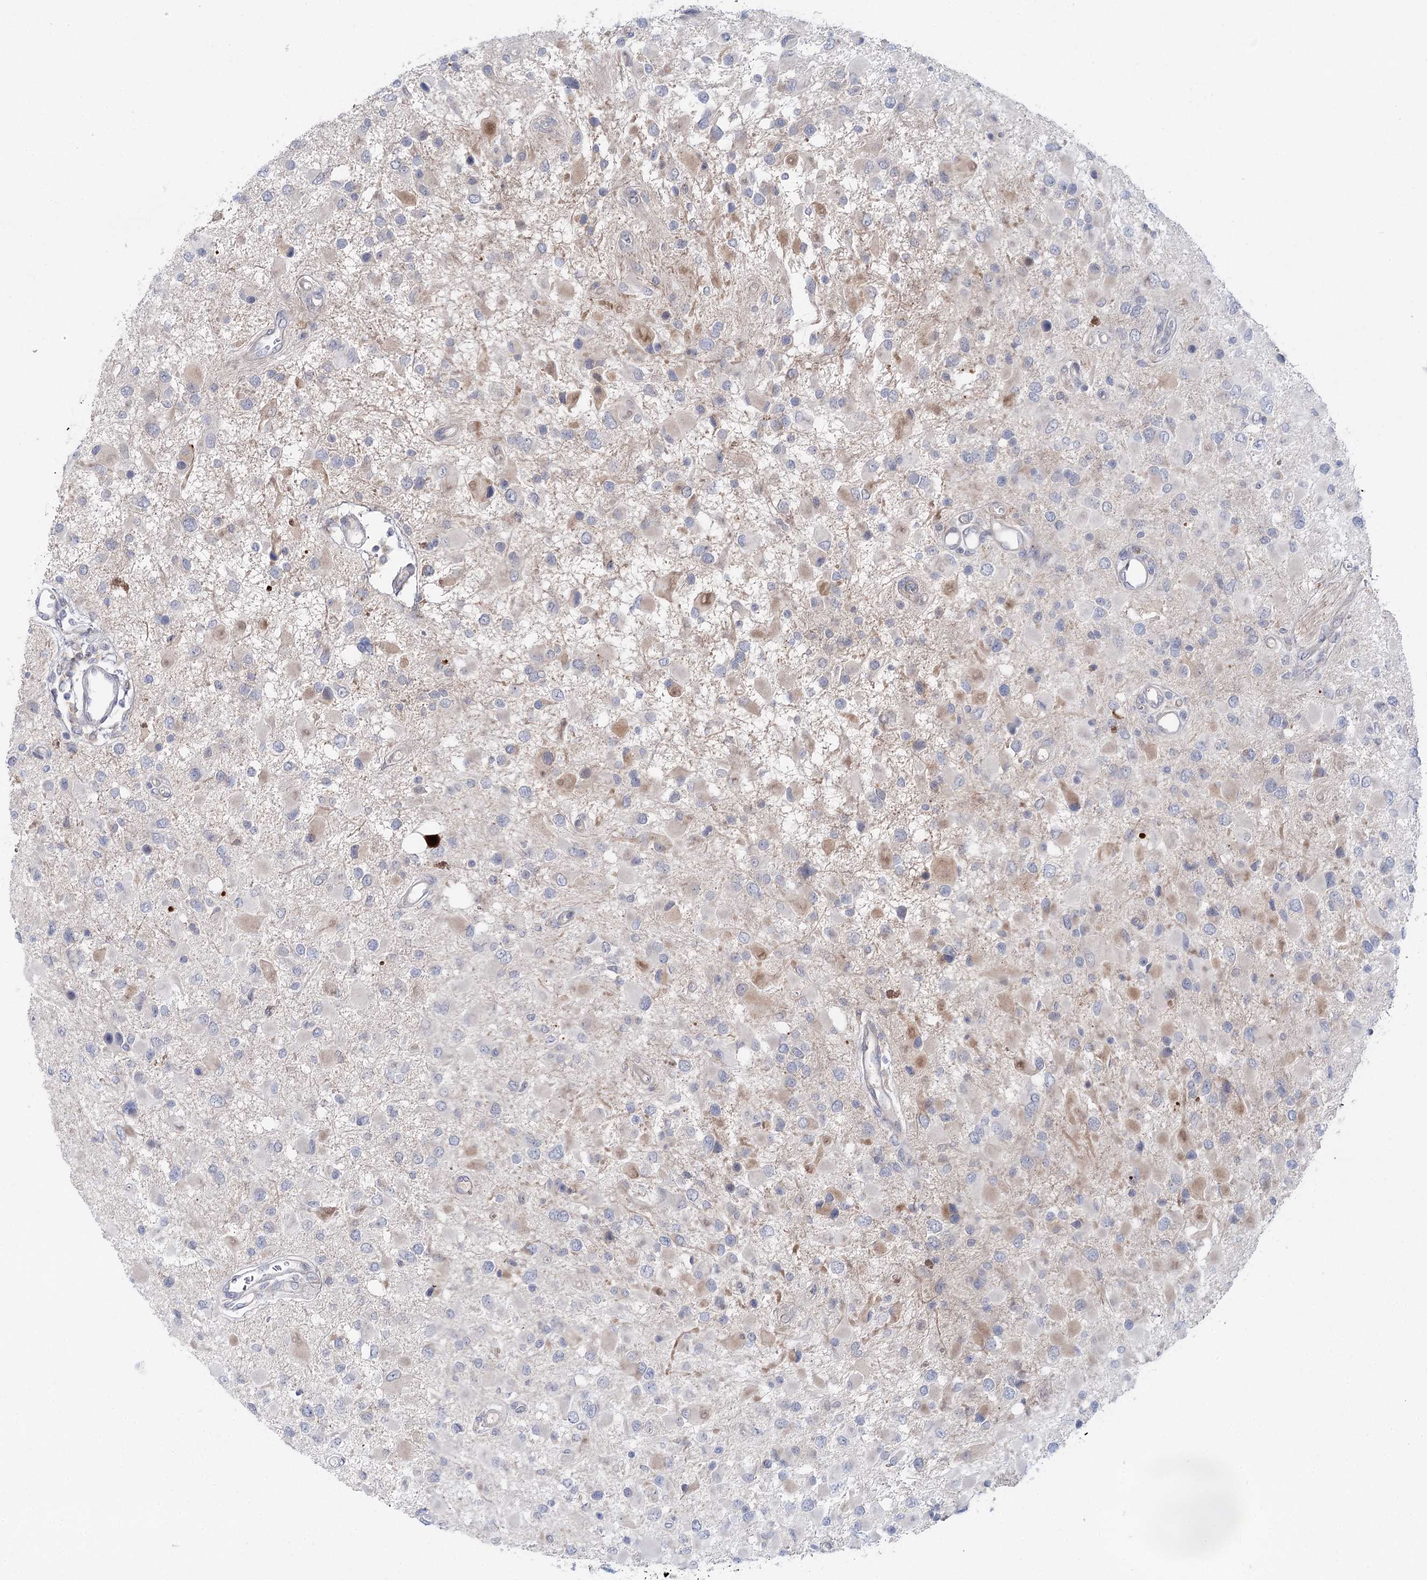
{"staining": {"intensity": "moderate", "quantity": "<25%", "location": "cytoplasmic/membranous"}, "tissue": "glioma", "cell_type": "Tumor cells", "image_type": "cancer", "snomed": [{"axis": "morphology", "description": "Glioma, malignant, High grade"}, {"axis": "topography", "description": "Brain"}], "caption": "IHC image of human glioma stained for a protein (brown), which demonstrates low levels of moderate cytoplasmic/membranous expression in approximately <25% of tumor cells.", "gene": "LRRC14B", "patient": {"sex": "male", "age": 53}}